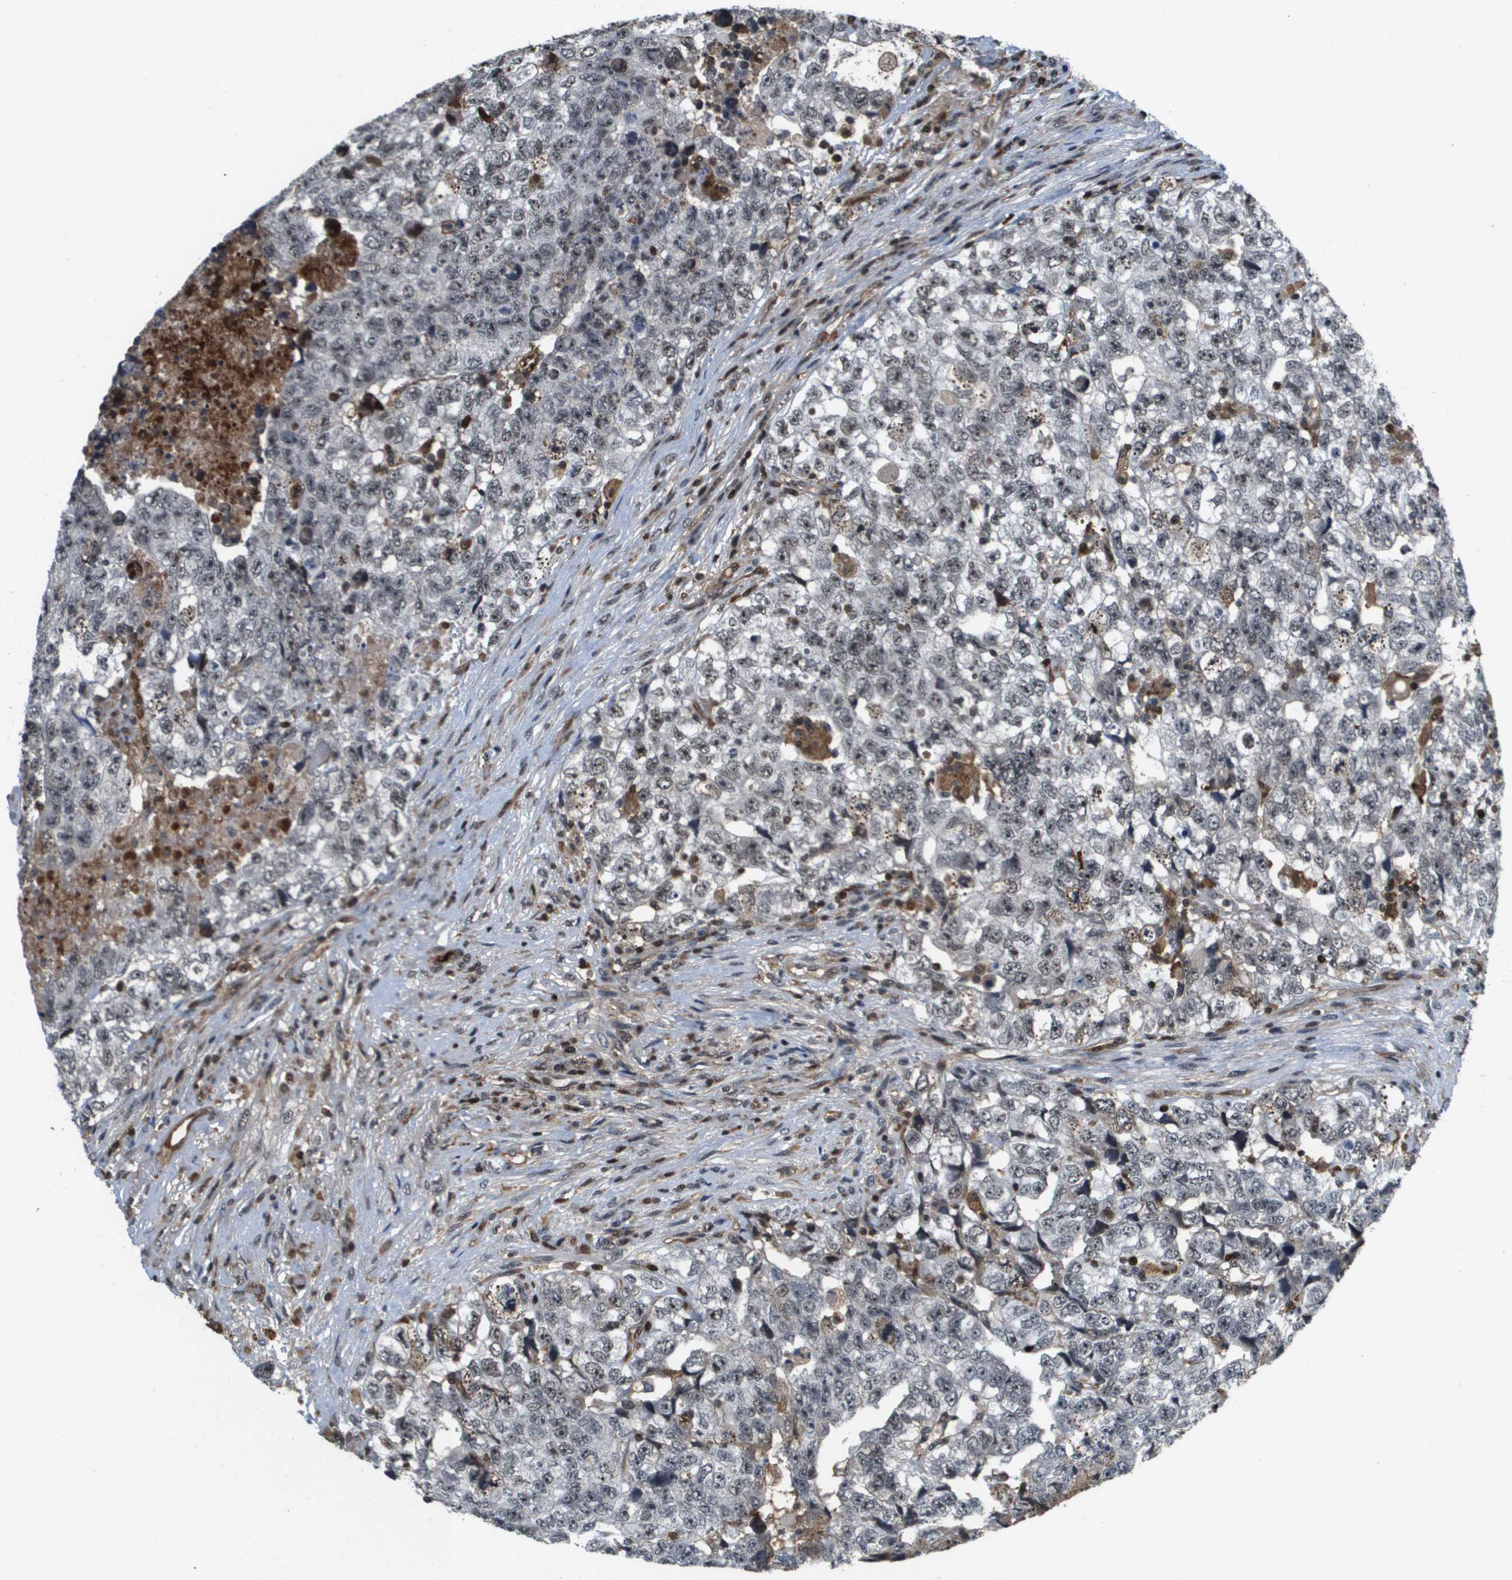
{"staining": {"intensity": "weak", "quantity": "<25%", "location": "nuclear"}, "tissue": "testis cancer", "cell_type": "Tumor cells", "image_type": "cancer", "snomed": [{"axis": "morphology", "description": "Carcinoma, Embryonal, NOS"}, {"axis": "topography", "description": "Testis"}], "caption": "Immunohistochemistry (IHC) photomicrograph of neoplastic tissue: testis cancer (embryonal carcinoma) stained with DAB demonstrates no significant protein positivity in tumor cells.", "gene": "EP400", "patient": {"sex": "male", "age": 36}}